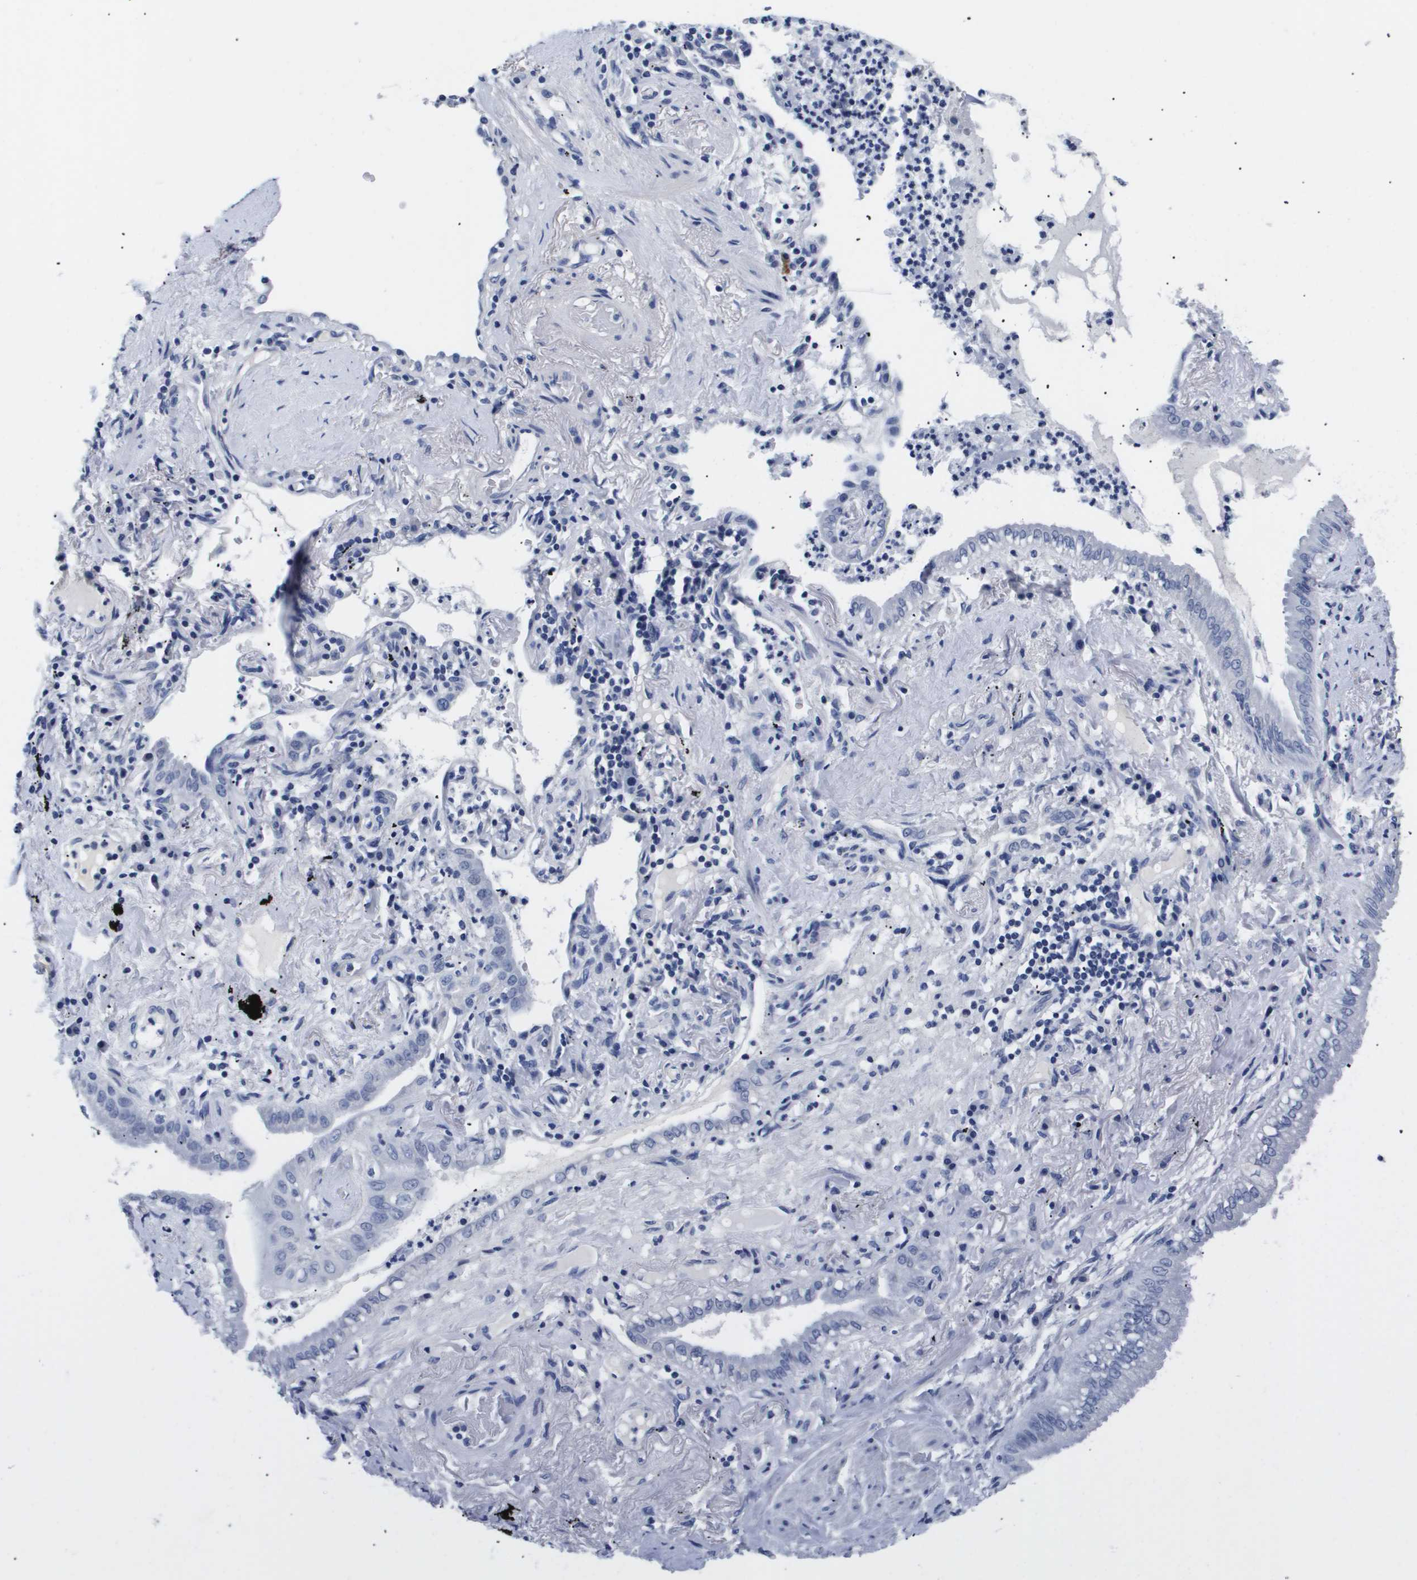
{"staining": {"intensity": "negative", "quantity": "none", "location": "none"}, "tissue": "lung cancer", "cell_type": "Tumor cells", "image_type": "cancer", "snomed": [{"axis": "morphology", "description": "Normal tissue, NOS"}, {"axis": "morphology", "description": "Adenocarcinoma, NOS"}, {"axis": "topography", "description": "Bronchus"}, {"axis": "topography", "description": "Lung"}], "caption": "DAB immunohistochemical staining of human adenocarcinoma (lung) exhibits no significant staining in tumor cells.", "gene": "ATP6V0A4", "patient": {"sex": "female", "age": 70}}